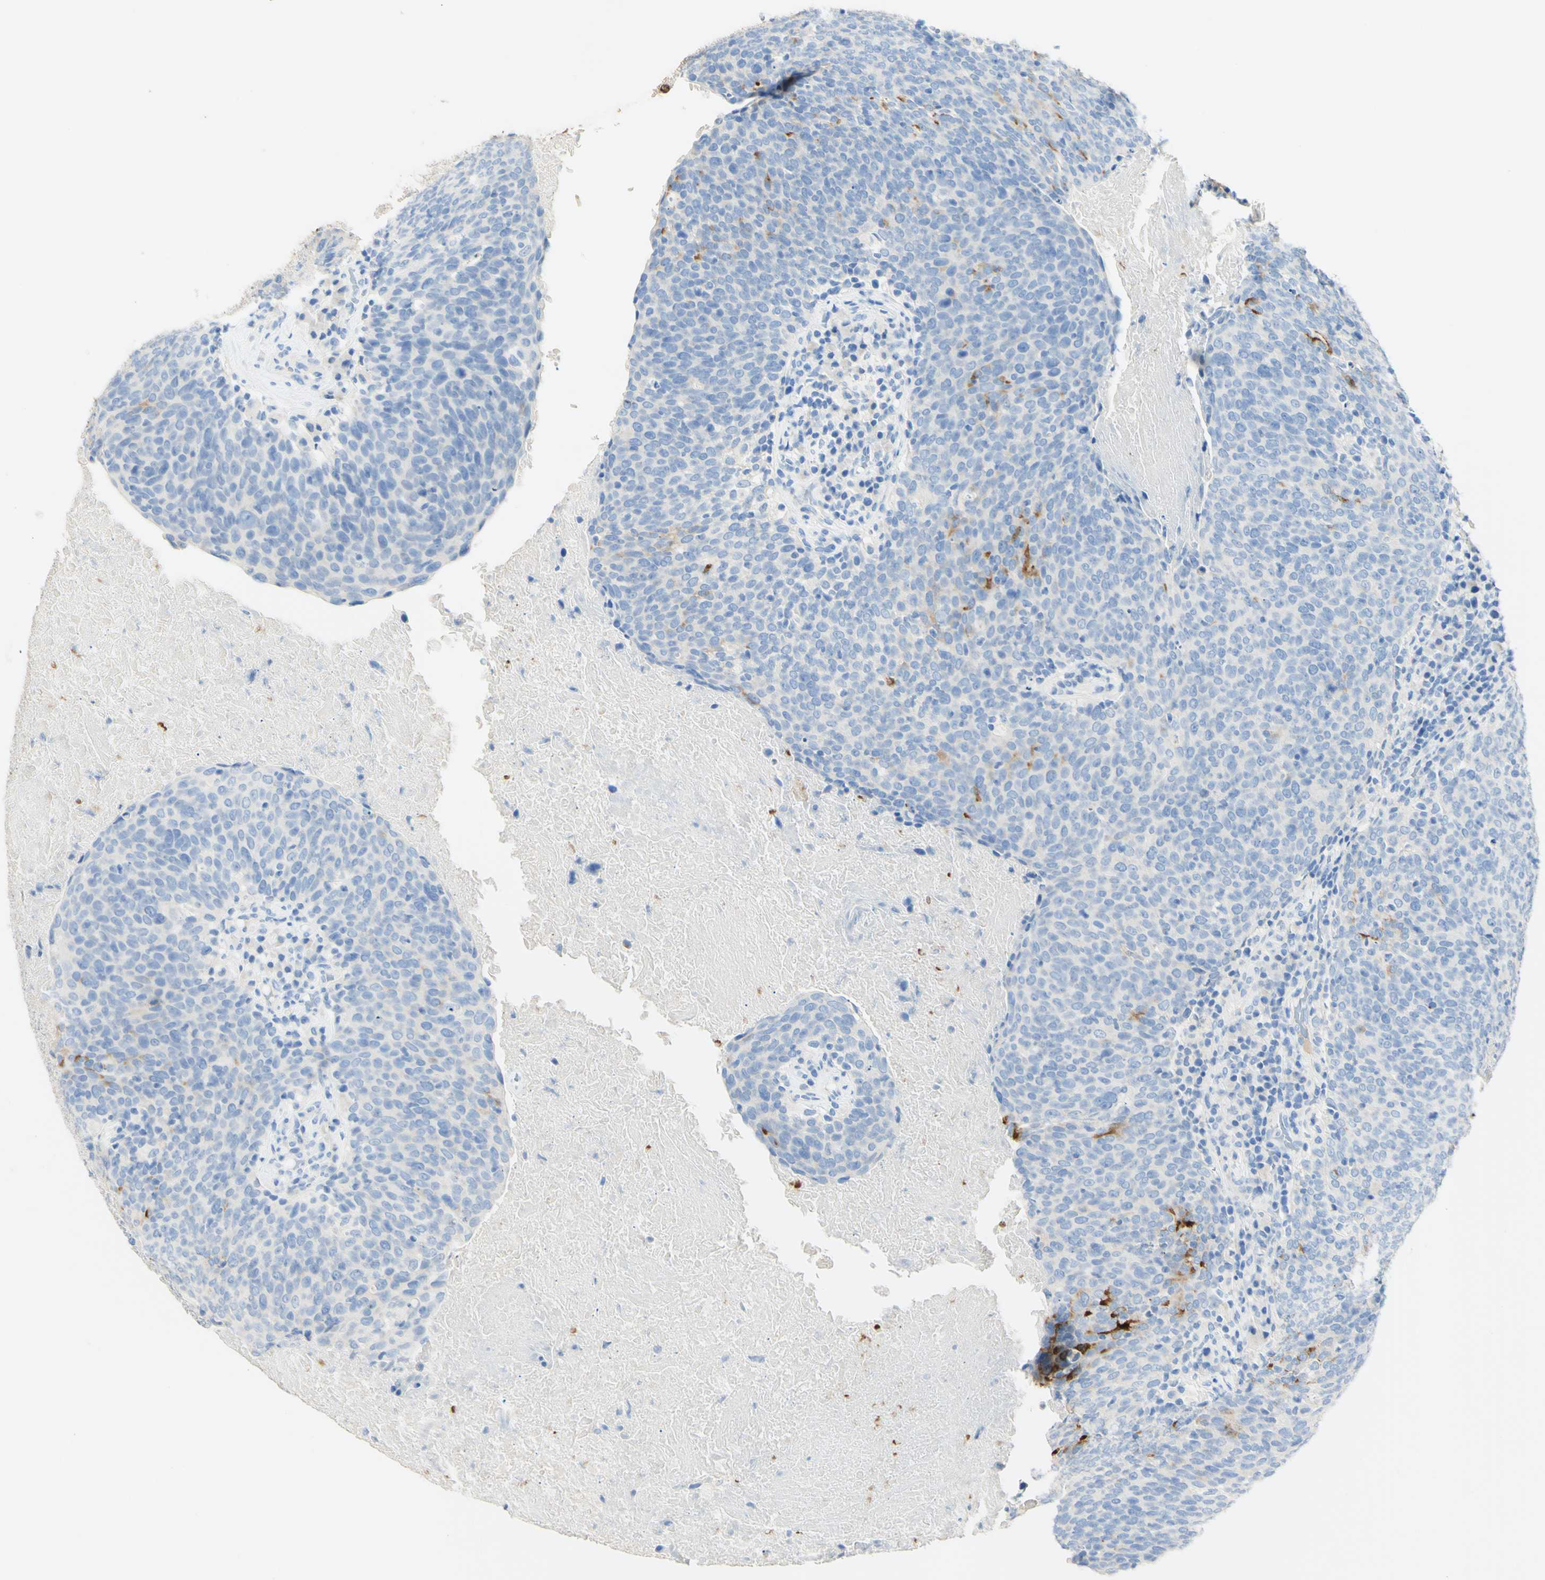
{"staining": {"intensity": "negative", "quantity": "none", "location": "none"}, "tissue": "head and neck cancer", "cell_type": "Tumor cells", "image_type": "cancer", "snomed": [{"axis": "morphology", "description": "Squamous cell carcinoma, NOS"}, {"axis": "morphology", "description": "Squamous cell carcinoma, metastatic, NOS"}, {"axis": "topography", "description": "Lymph node"}, {"axis": "topography", "description": "Head-Neck"}], "caption": "Tumor cells are negative for protein expression in human head and neck squamous cell carcinoma.", "gene": "PIGR", "patient": {"sex": "male", "age": 62}}